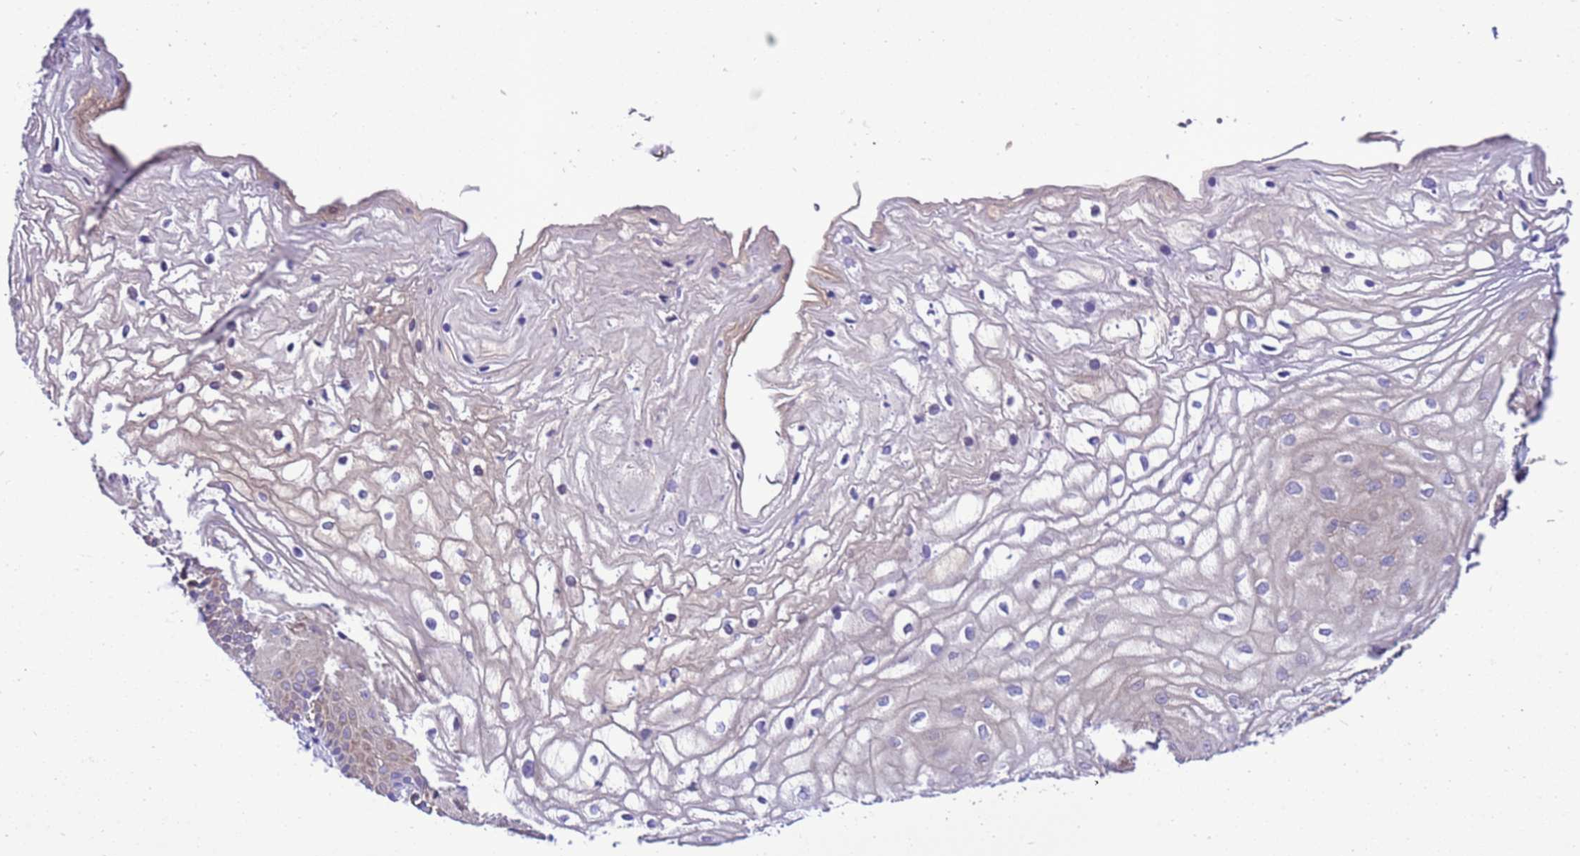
{"staining": {"intensity": "weak", "quantity": "<25%", "location": "cytoplasmic/membranous"}, "tissue": "vagina", "cell_type": "Squamous epithelial cells", "image_type": "normal", "snomed": [{"axis": "morphology", "description": "Normal tissue, NOS"}, {"axis": "topography", "description": "Vagina"}, {"axis": "topography", "description": "Cervix"}], "caption": "This is a micrograph of immunohistochemistry (IHC) staining of normal vagina, which shows no expression in squamous epithelial cells.", "gene": "RABEP2", "patient": {"sex": "female", "age": 40}}